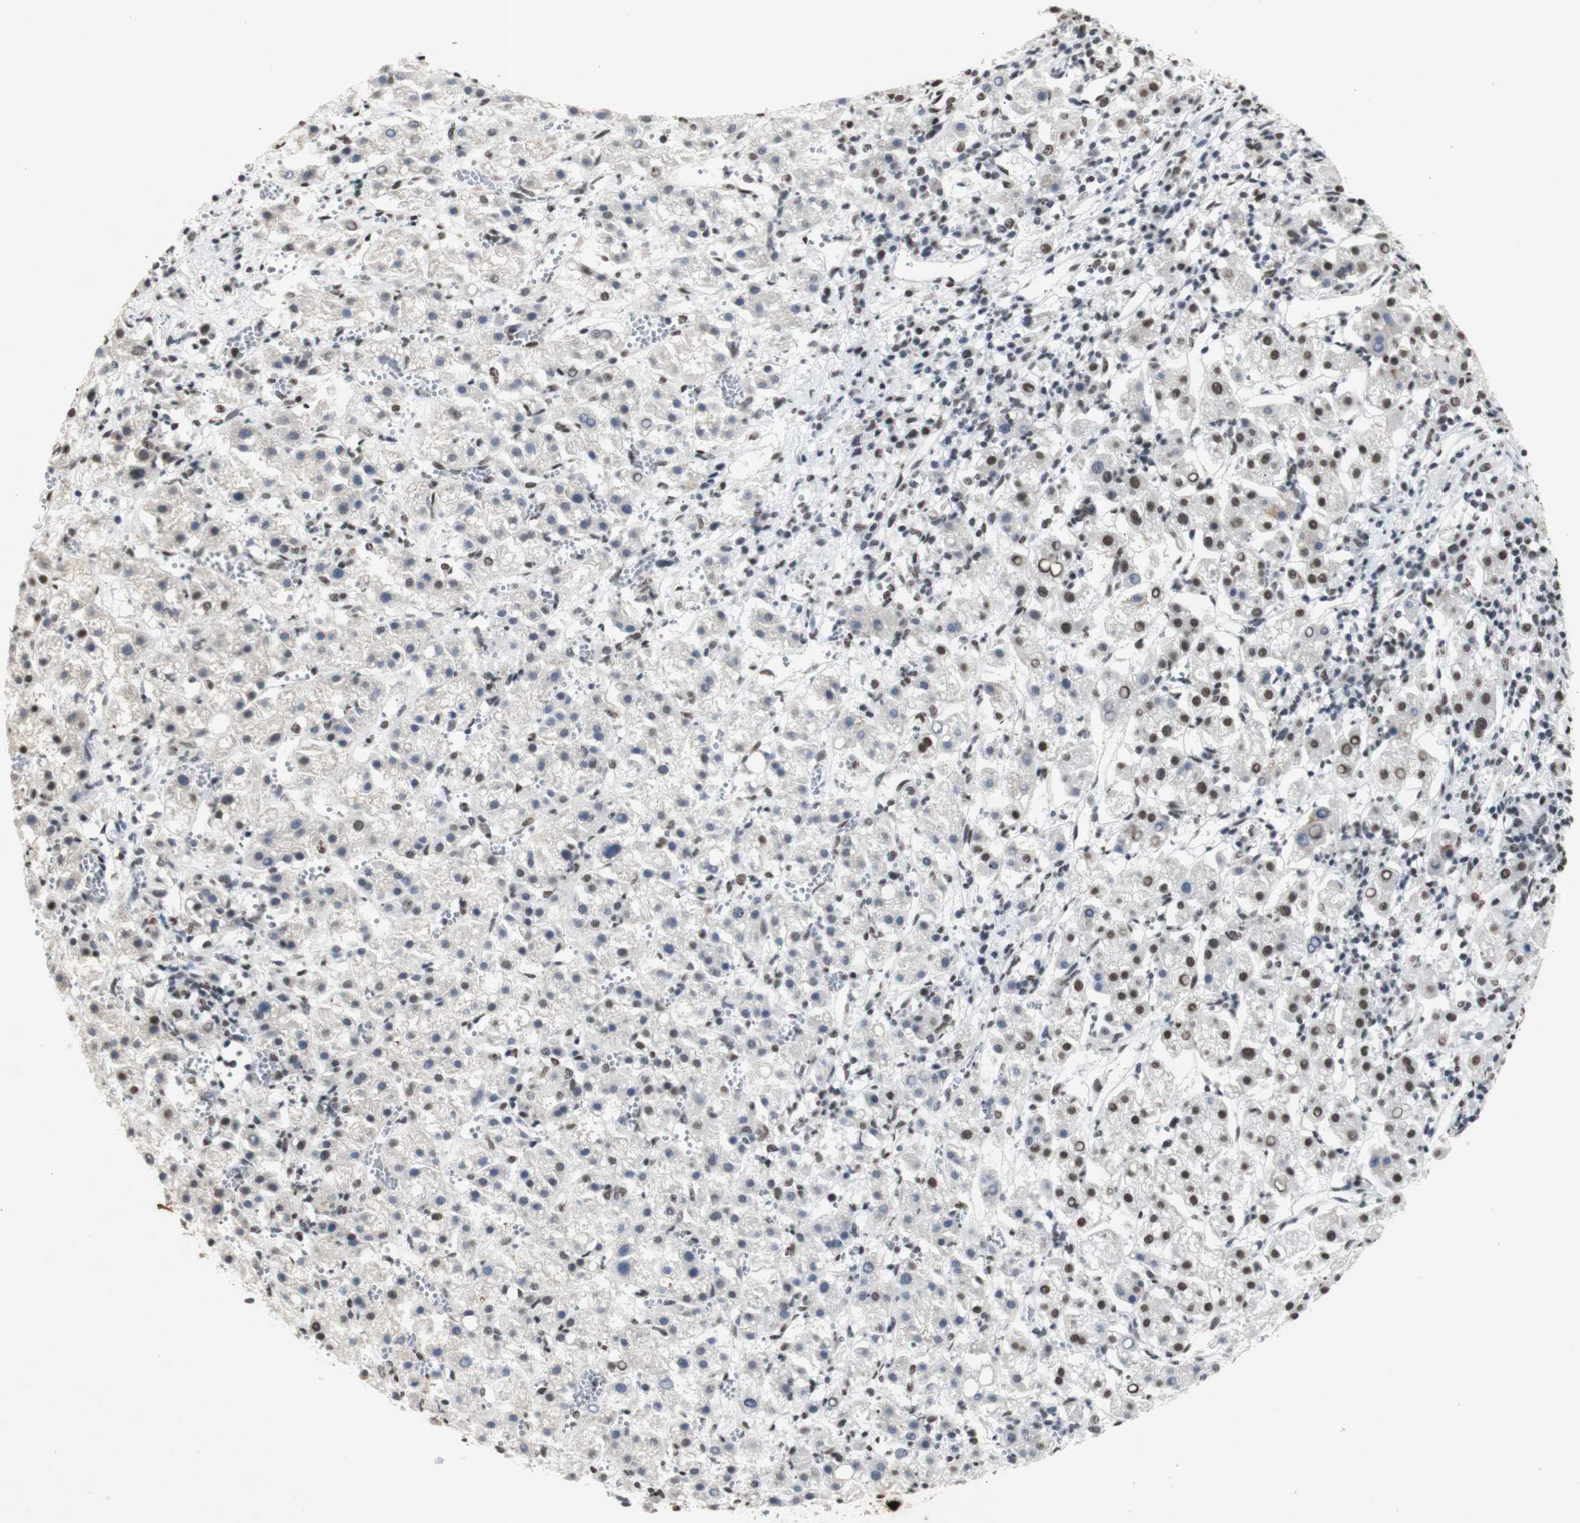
{"staining": {"intensity": "moderate", "quantity": "25%-75%", "location": "nuclear"}, "tissue": "liver cancer", "cell_type": "Tumor cells", "image_type": "cancer", "snomed": [{"axis": "morphology", "description": "Carcinoma, Hepatocellular, NOS"}, {"axis": "topography", "description": "Liver"}], "caption": "This micrograph shows immunohistochemistry staining of liver hepatocellular carcinoma, with medium moderate nuclear expression in approximately 25%-75% of tumor cells.", "gene": "SNRPB", "patient": {"sex": "female", "age": 58}}